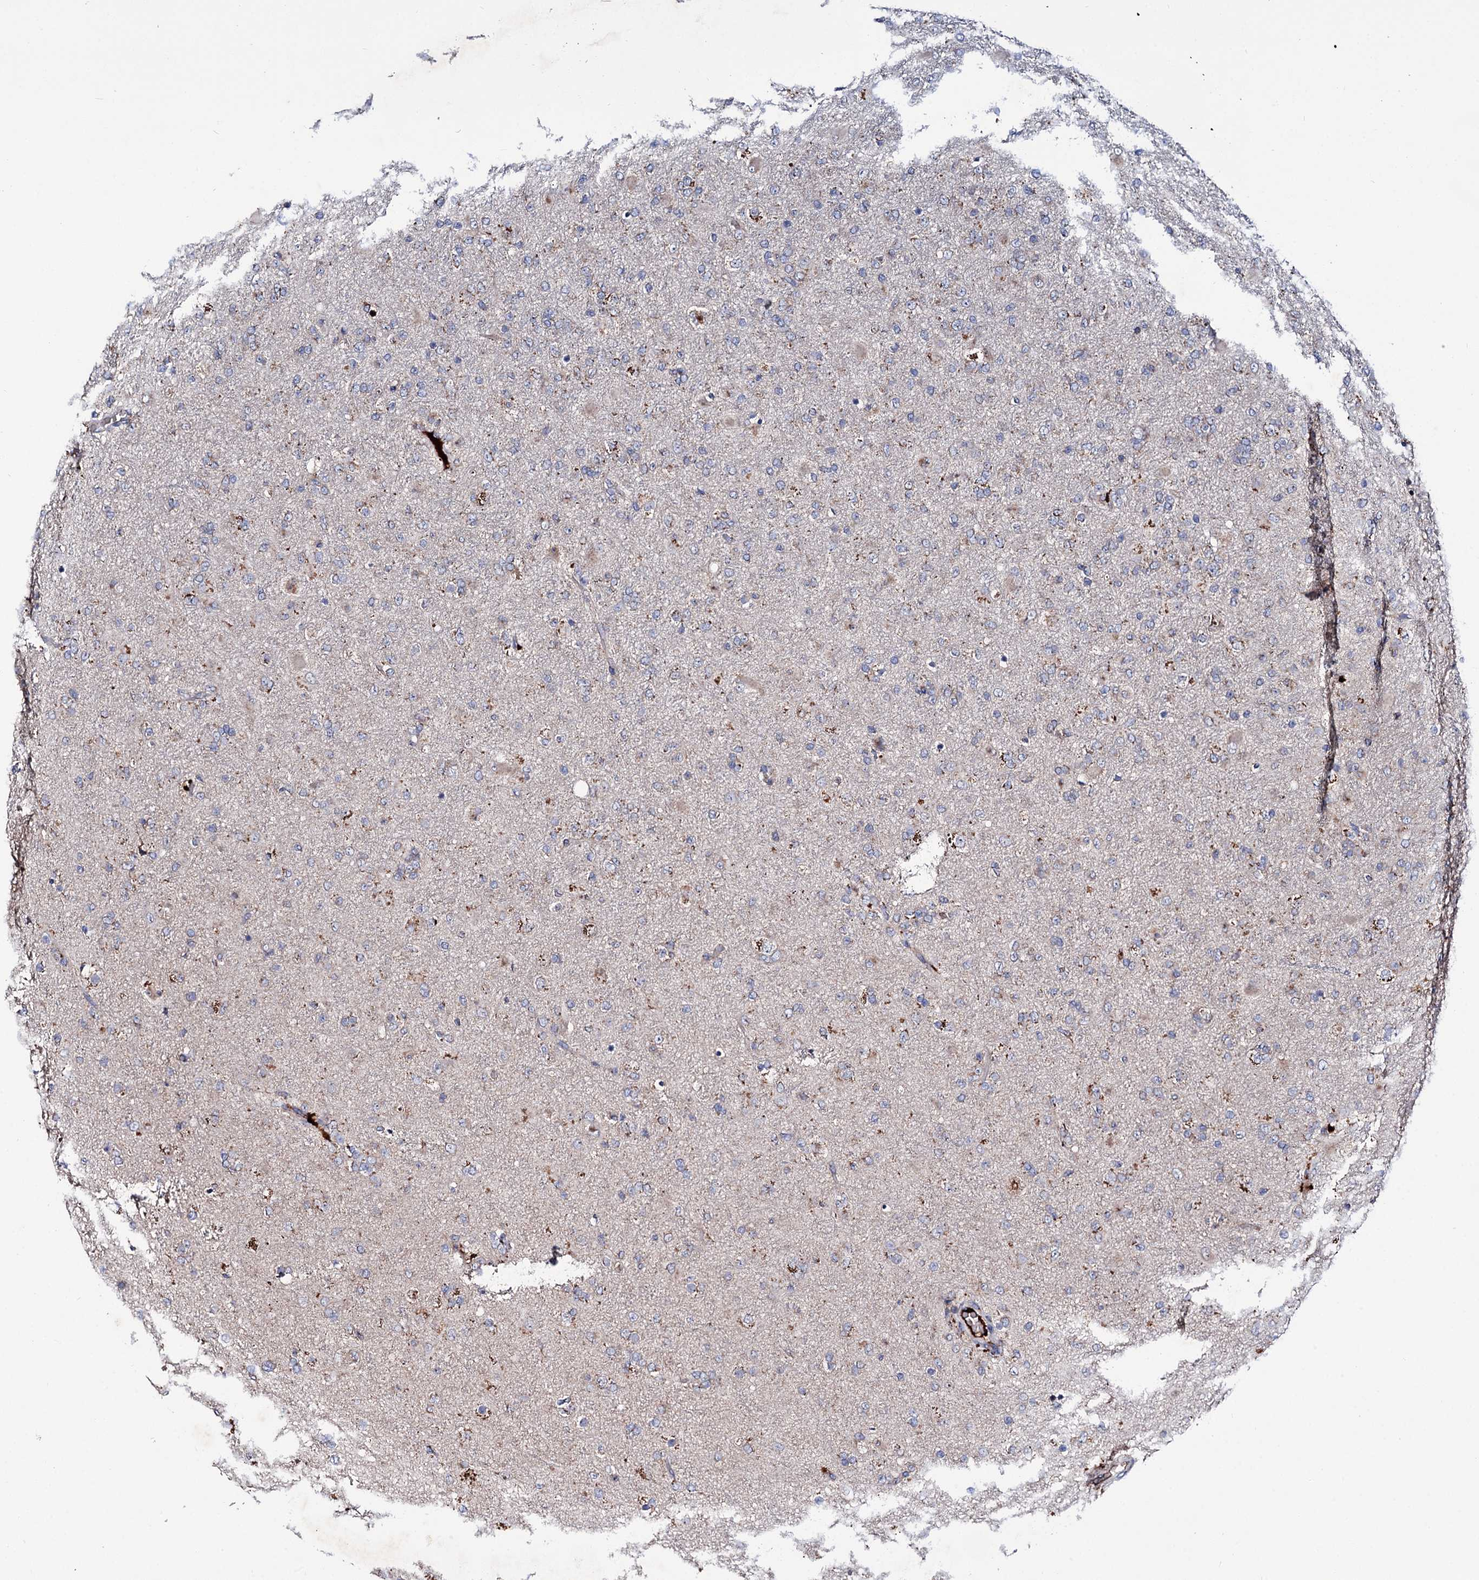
{"staining": {"intensity": "negative", "quantity": "none", "location": "none"}, "tissue": "glioma", "cell_type": "Tumor cells", "image_type": "cancer", "snomed": [{"axis": "morphology", "description": "Glioma, malignant, Low grade"}, {"axis": "topography", "description": "Brain"}], "caption": "An immunohistochemistry image of malignant low-grade glioma is shown. There is no staining in tumor cells of malignant low-grade glioma.", "gene": "CLPB", "patient": {"sex": "male", "age": 65}}